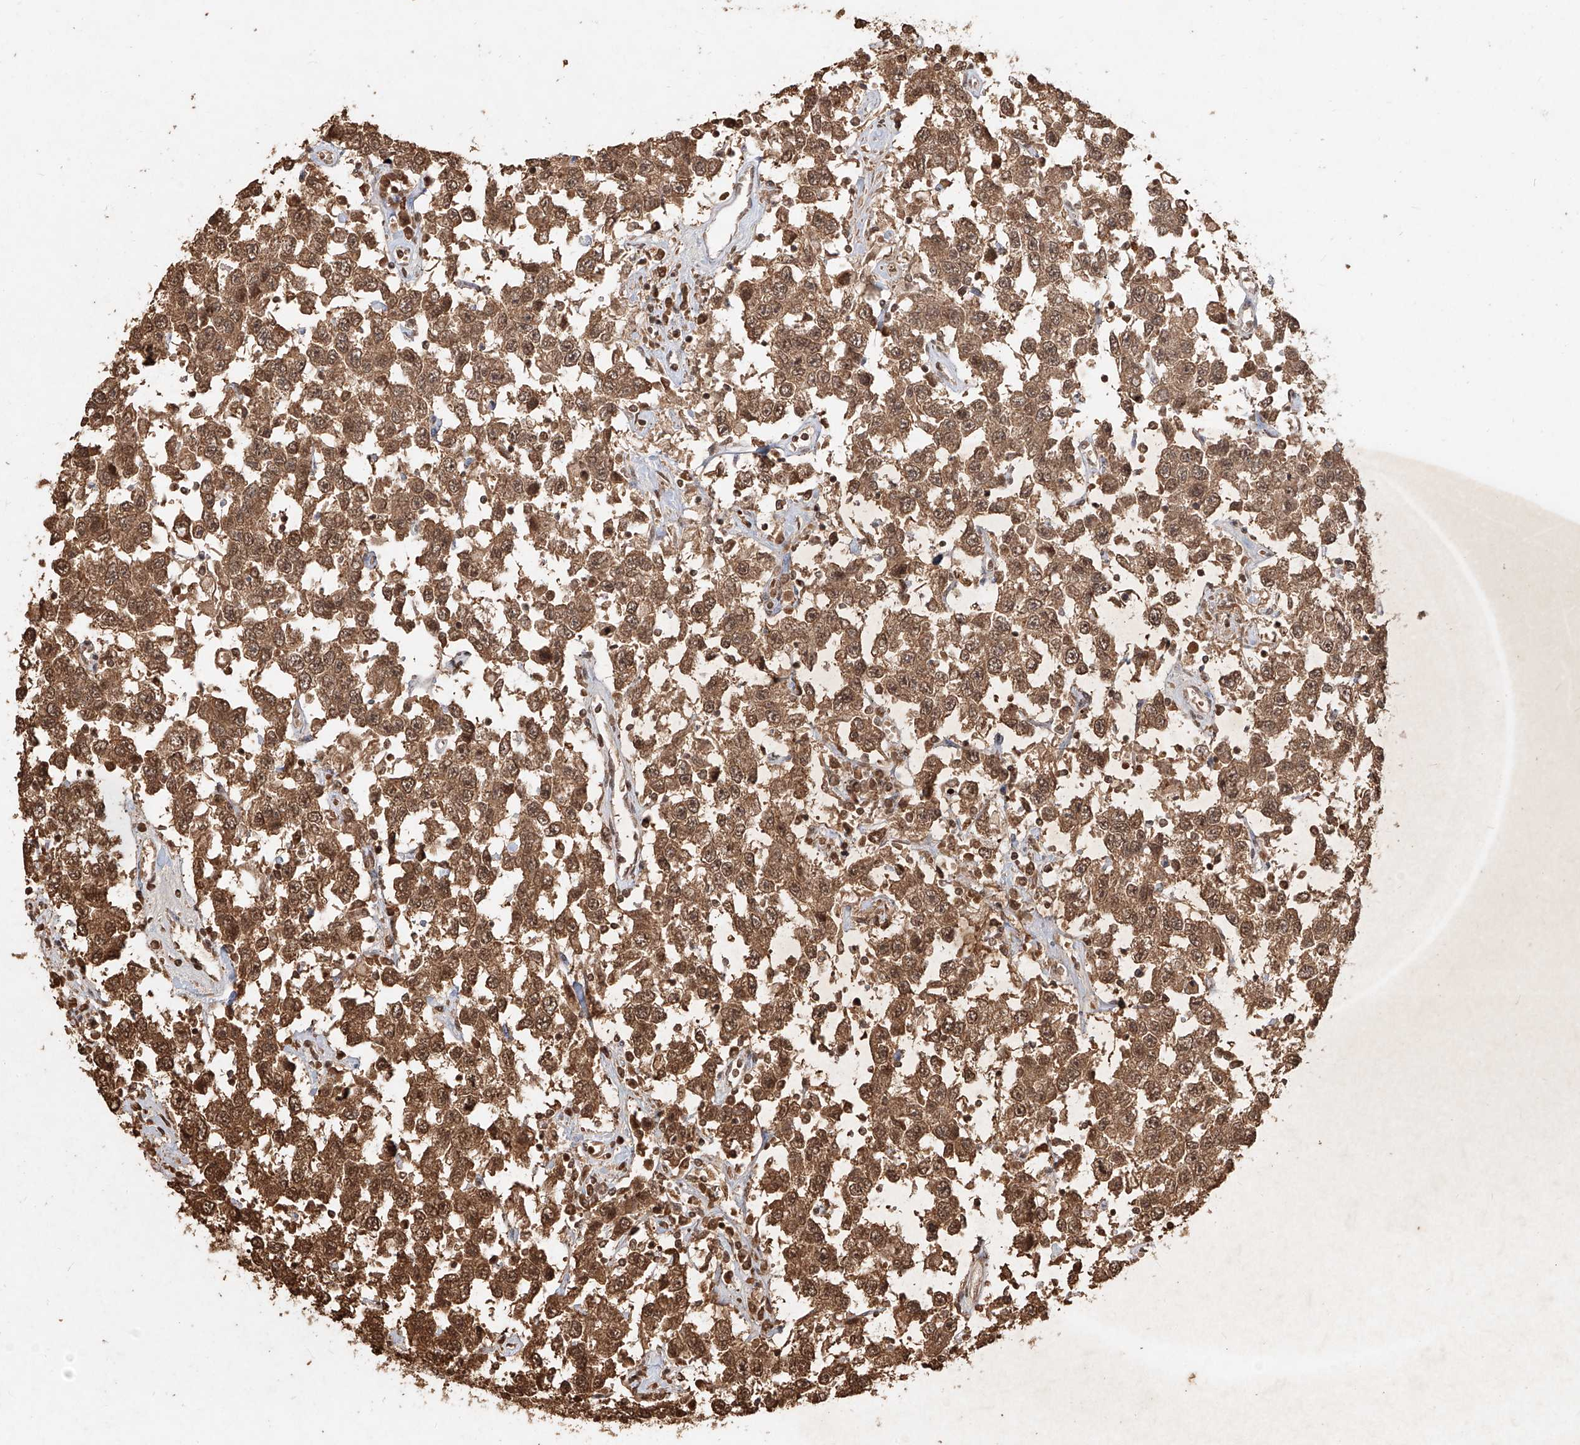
{"staining": {"intensity": "moderate", "quantity": ">75%", "location": "cytoplasmic/membranous"}, "tissue": "testis cancer", "cell_type": "Tumor cells", "image_type": "cancer", "snomed": [{"axis": "morphology", "description": "Seminoma, NOS"}, {"axis": "topography", "description": "Testis"}], "caption": "Human seminoma (testis) stained for a protein (brown) reveals moderate cytoplasmic/membranous positive expression in about >75% of tumor cells.", "gene": "UBE2K", "patient": {"sex": "male", "age": 41}}